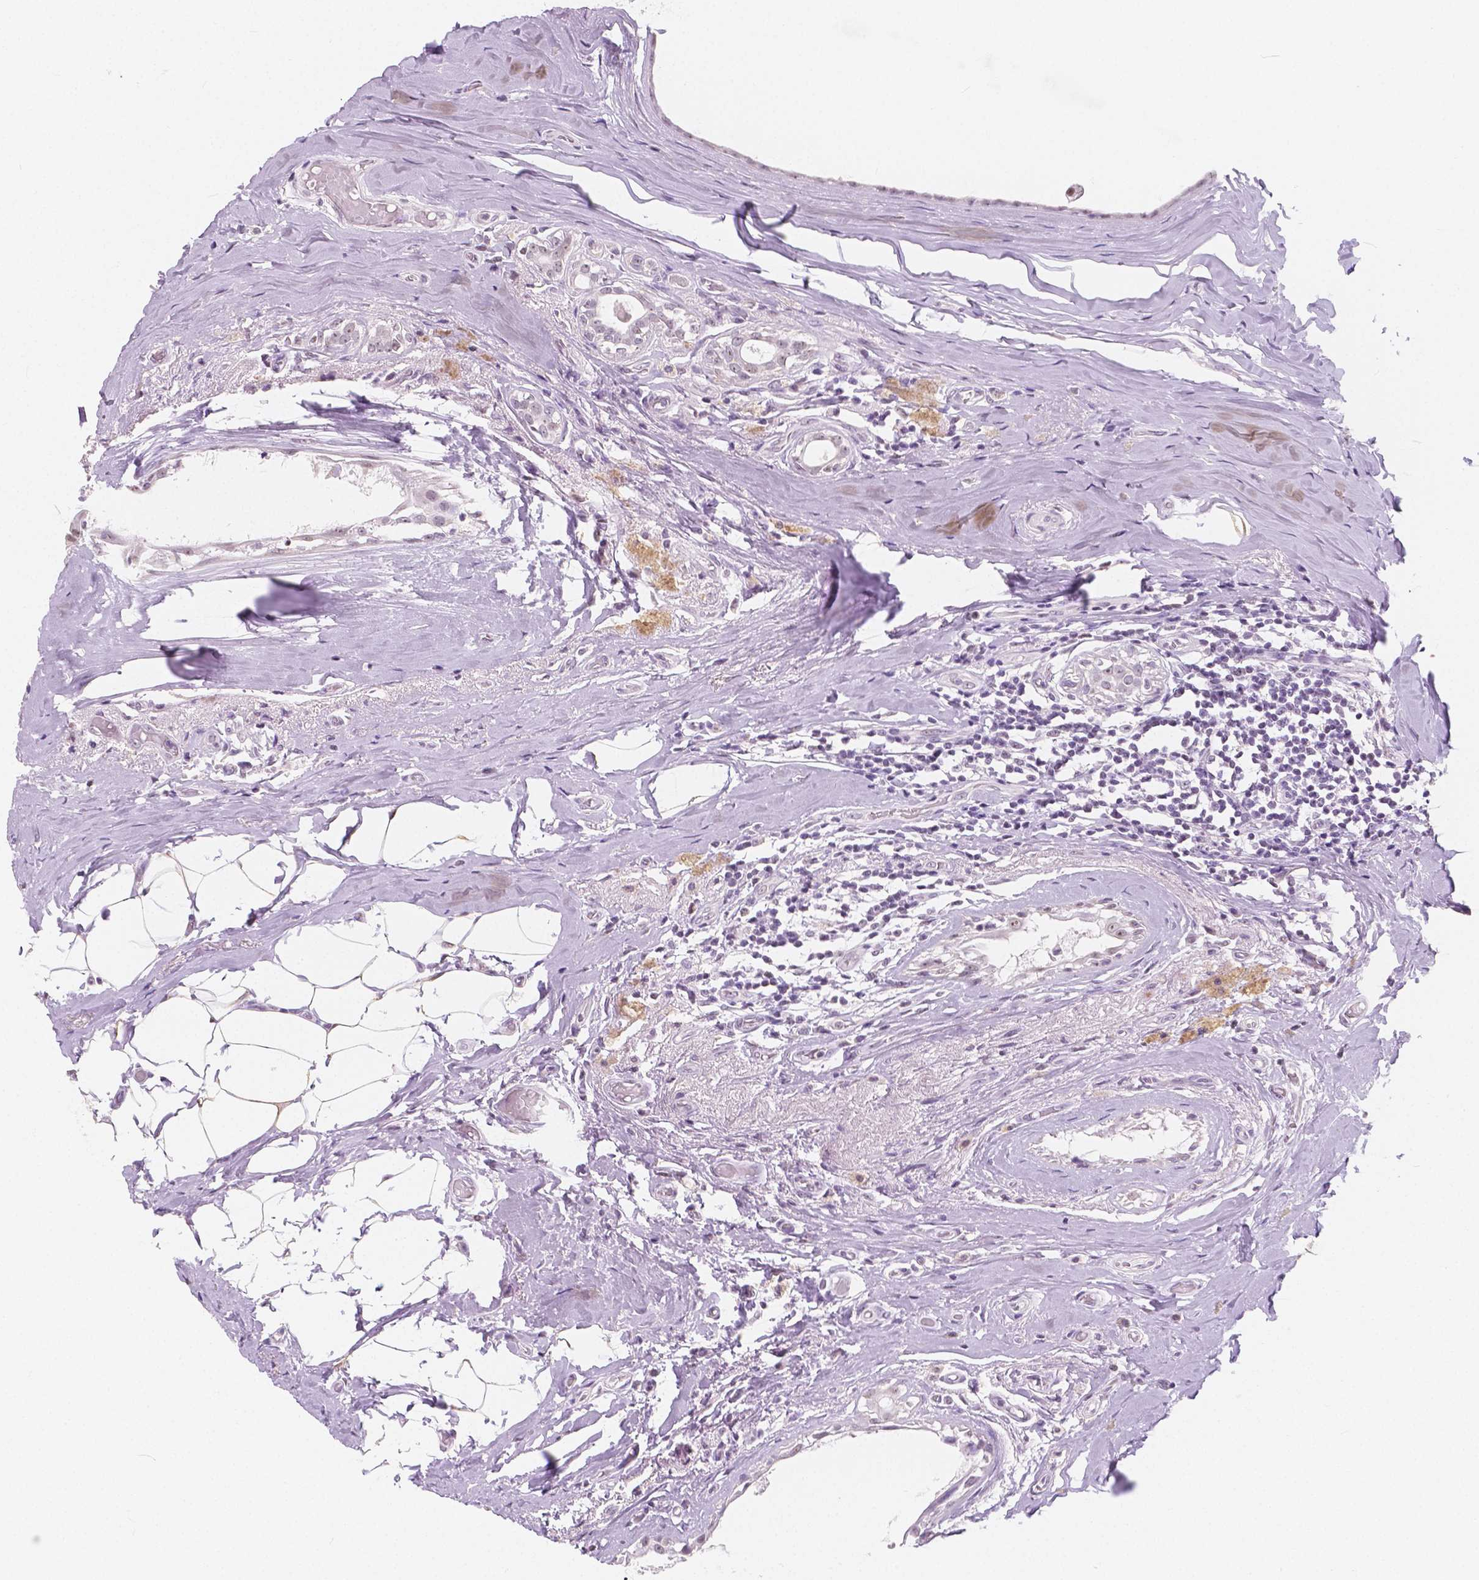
{"staining": {"intensity": "negative", "quantity": "none", "location": "none"}, "tissue": "breast cancer", "cell_type": "Tumor cells", "image_type": "cancer", "snomed": [{"axis": "morphology", "description": "Intraductal carcinoma, in situ"}, {"axis": "morphology", "description": "Duct carcinoma"}, {"axis": "morphology", "description": "Lobular carcinoma, in situ"}, {"axis": "topography", "description": "Breast"}], "caption": "Human intraductal carcinoma,  in situ (breast) stained for a protein using IHC shows no expression in tumor cells.", "gene": "NOLC1", "patient": {"sex": "female", "age": 44}}